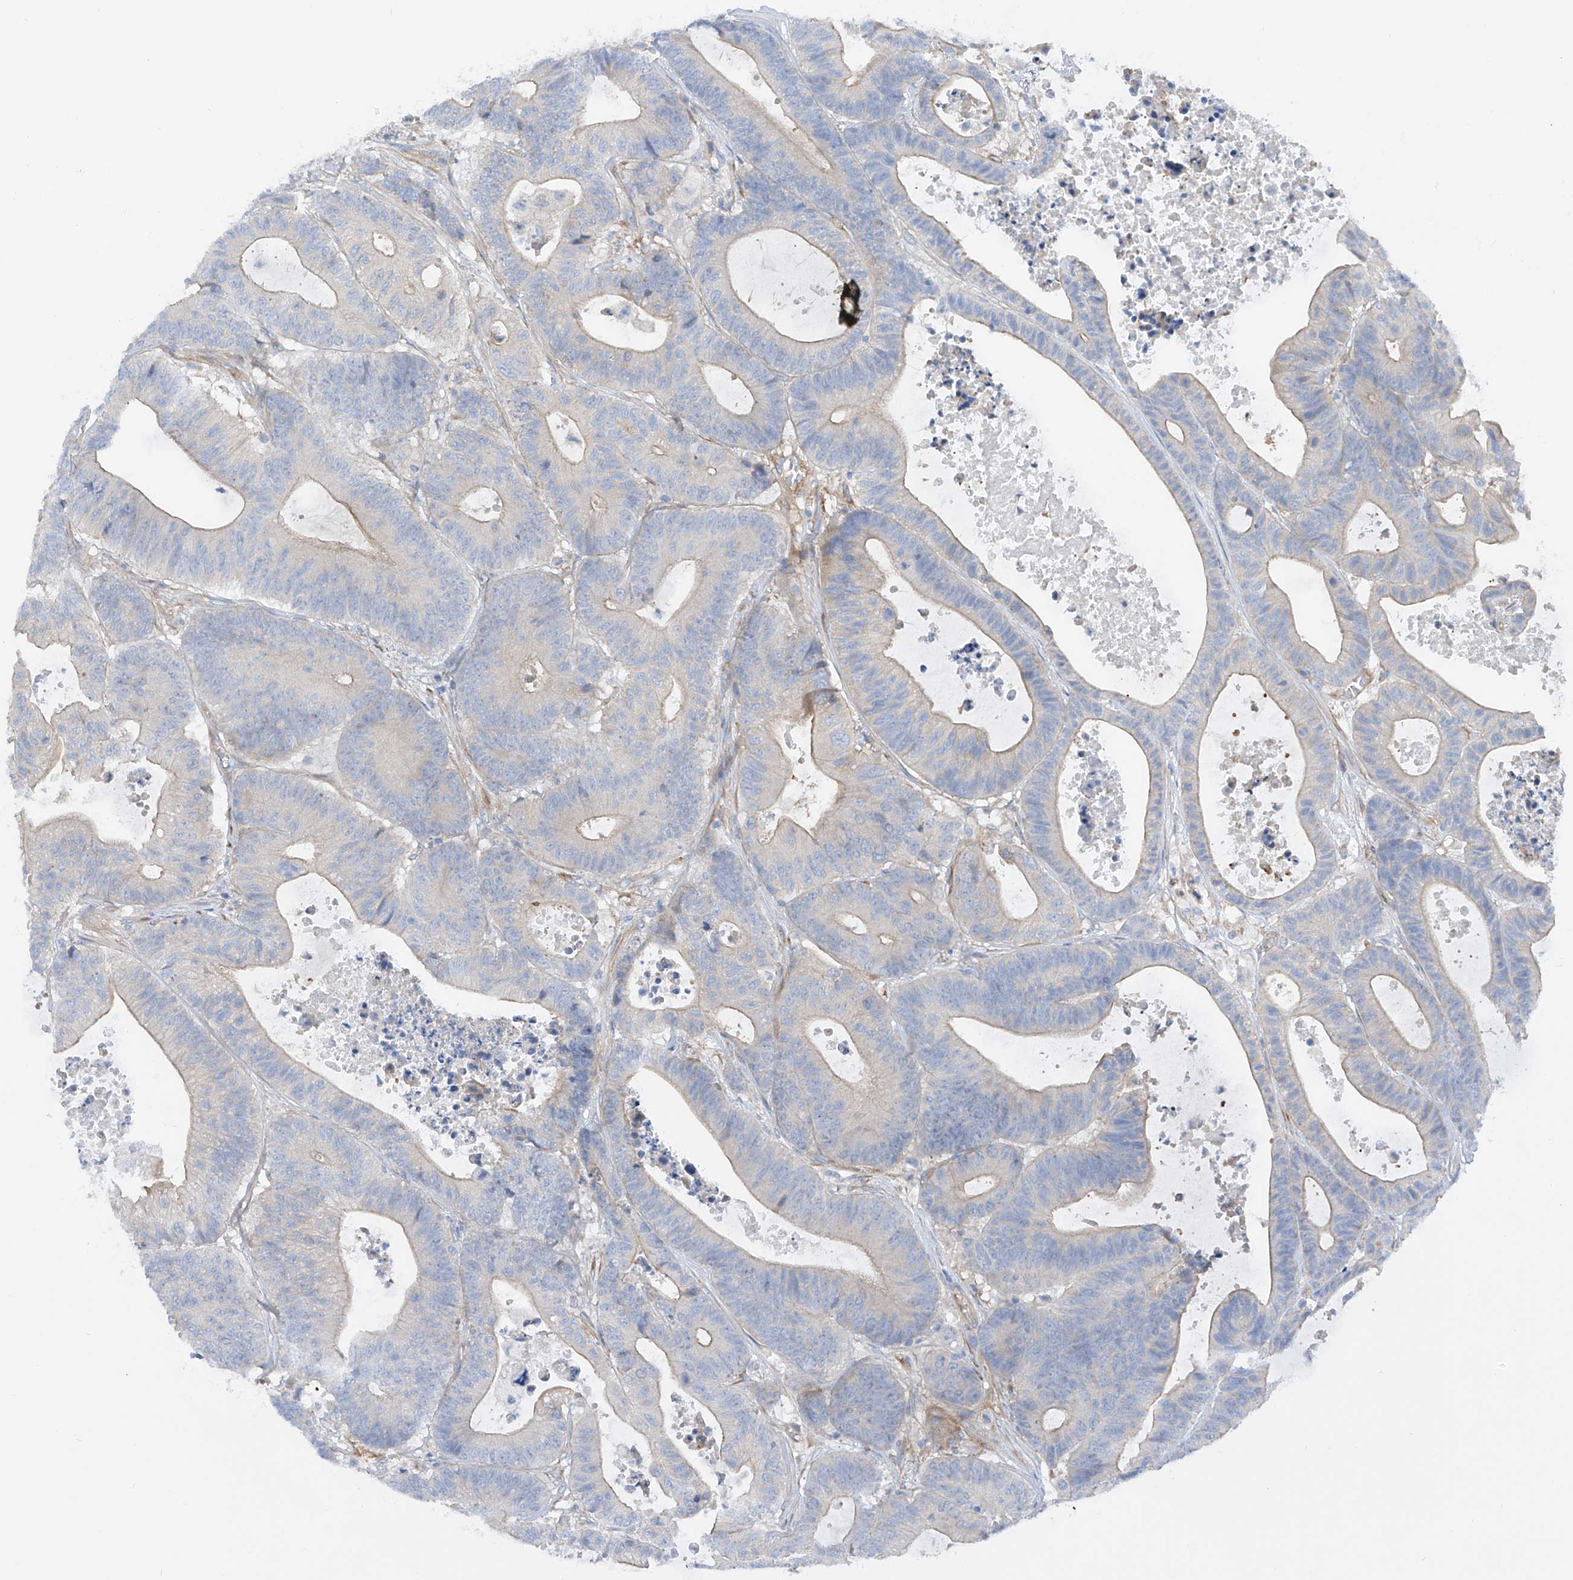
{"staining": {"intensity": "weak", "quantity": "25%-75%", "location": "cytoplasmic/membranous"}, "tissue": "colorectal cancer", "cell_type": "Tumor cells", "image_type": "cancer", "snomed": [{"axis": "morphology", "description": "Adenocarcinoma, NOS"}, {"axis": "topography", "description": "Colon"}], "caption": "Weak cytoplasmic/membranous protein expression is appreciated in approximately 25%-75% of tumor cells in adenocarcinoma (colorectal).", "gene": "LCA5", "patient": {"sex": "female", "age": 84}}